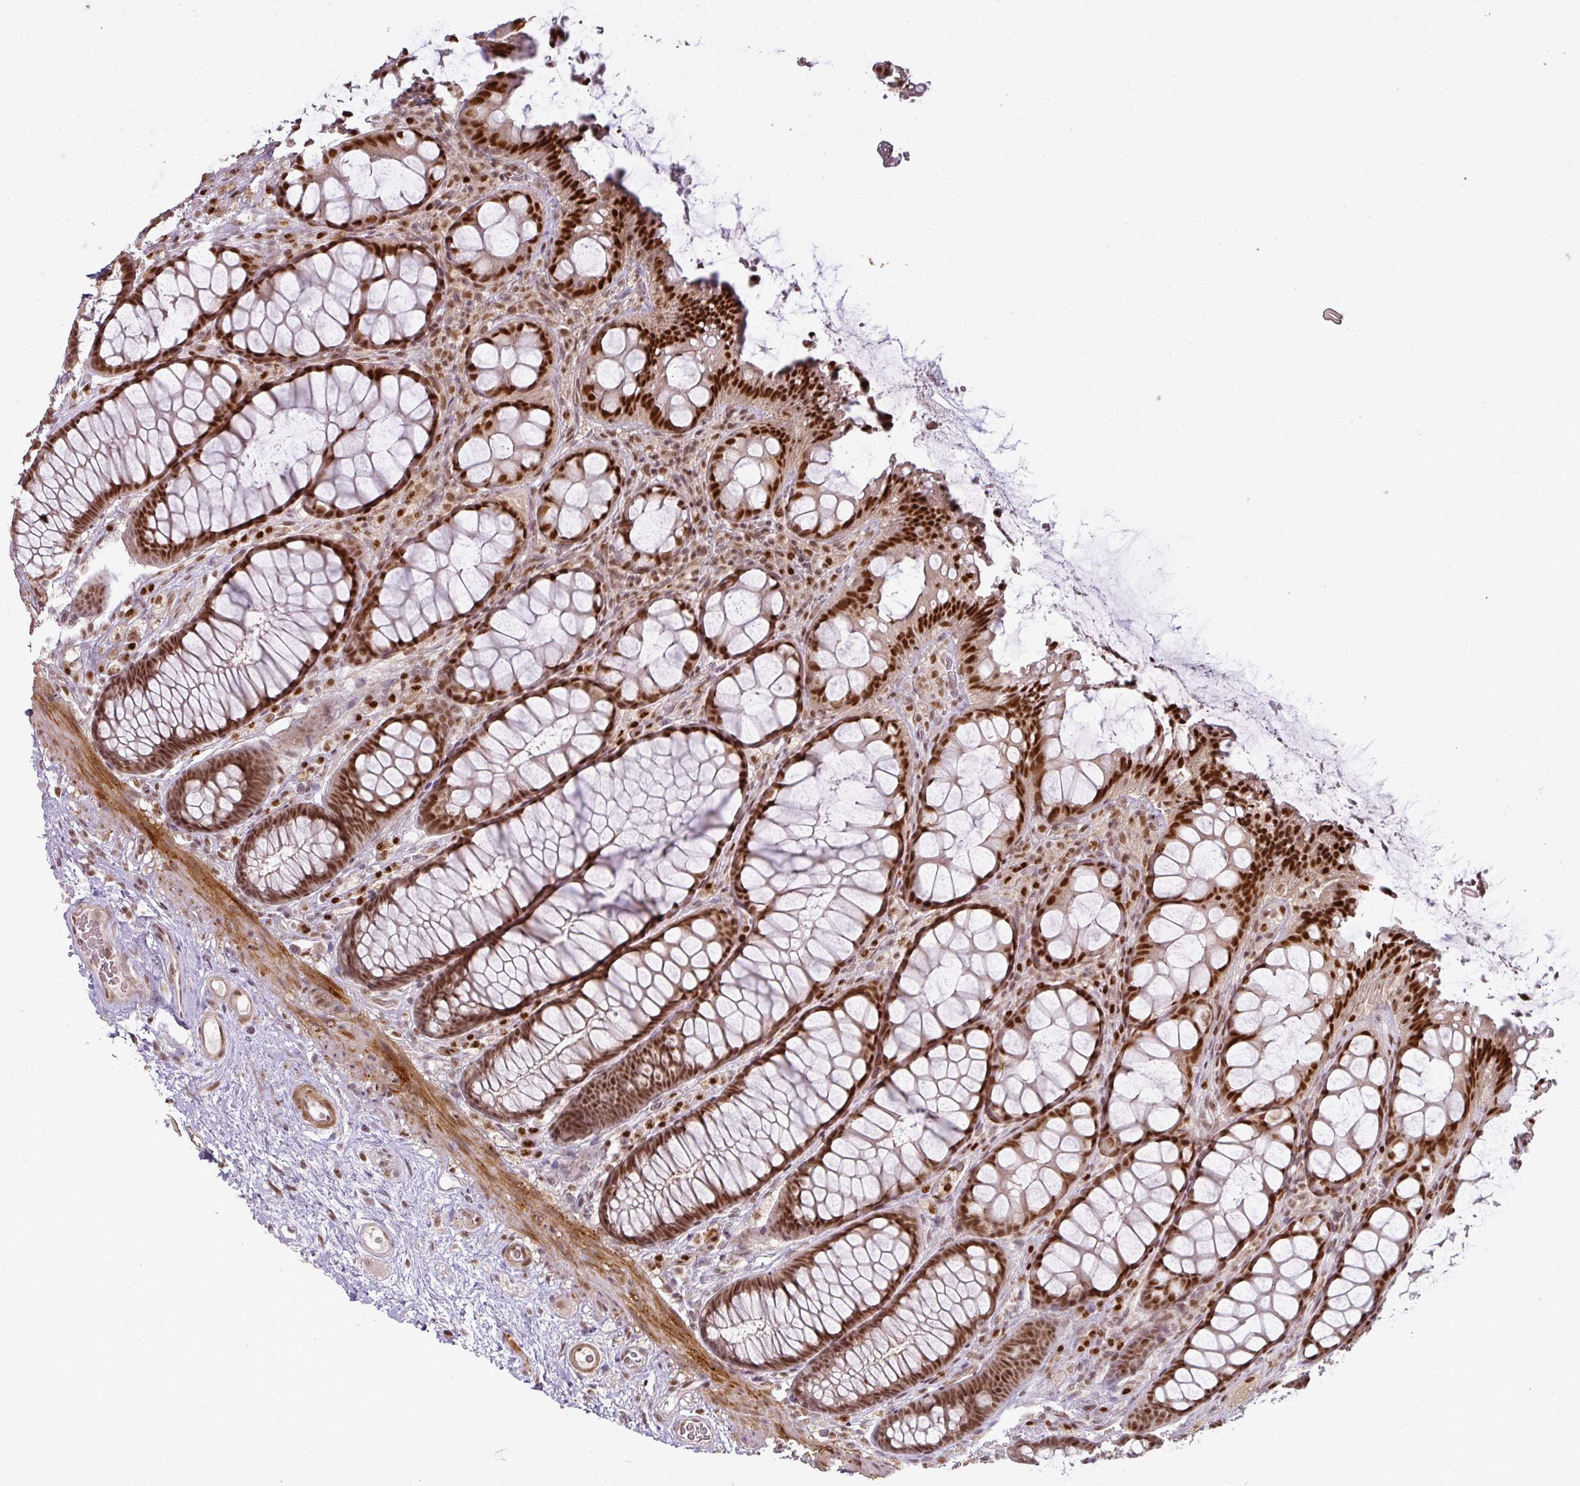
{"staining": {"intensity": "strong", "quantity": ">75%", "location": "nuclear"}, "tissue": "rectum", "cell_type": "Glandular cells", "image_type": "normal", "snomed": [{"axis": "morphology", "description": "Normal tissue, NOS"}, {"axis": "topography", "description": "Rectum"}], "caption": "Brown immunohistochemical staining in unremarkable rectum demonstrates strong nuclear expression in about >75% of glandular cells.", "gene": "GPRIN2", "patient": {"sex": "female", "age": 67}}